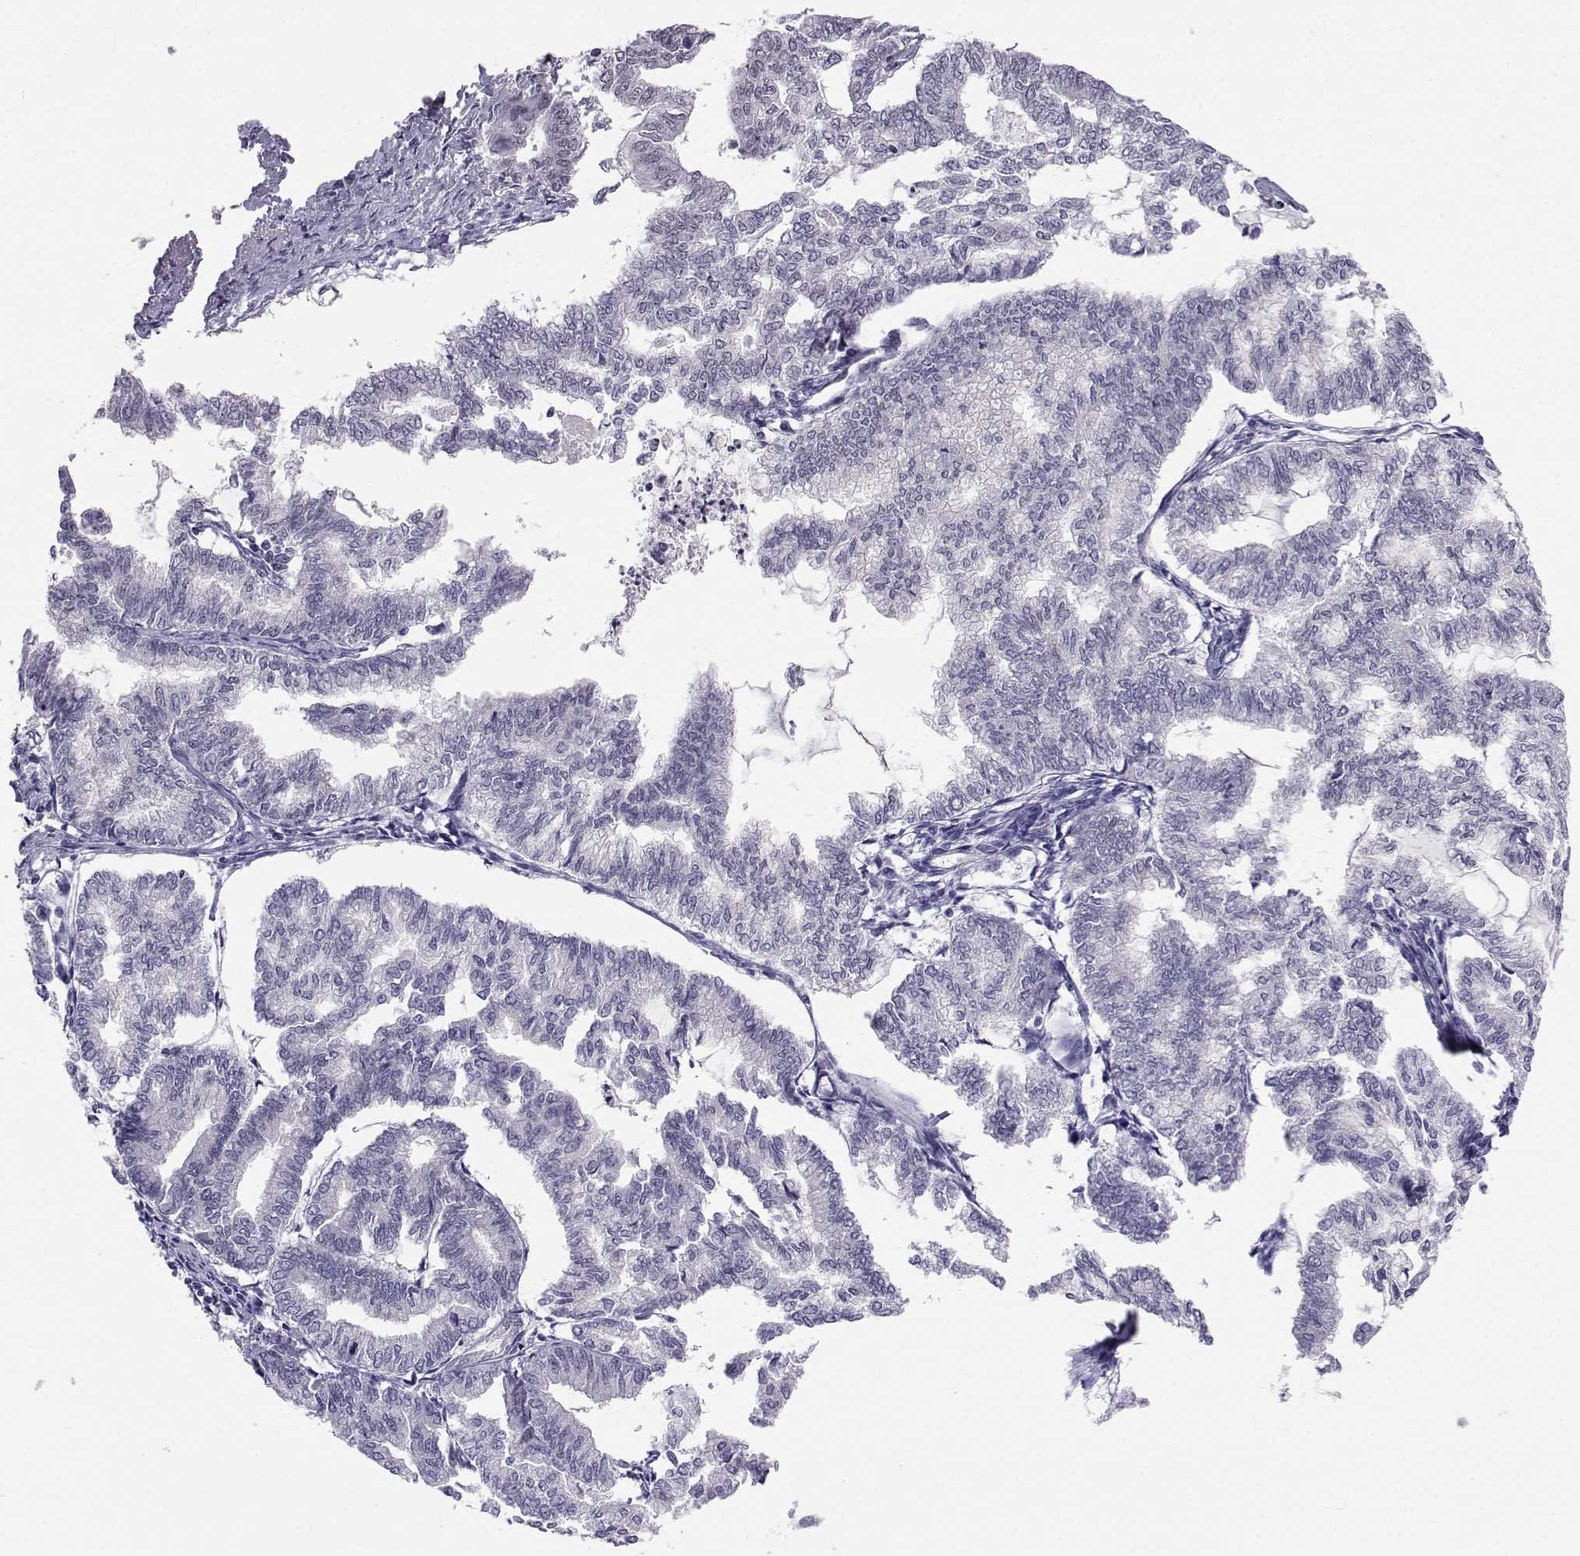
{"staining": {"intensity": "negative", "quantity": "none", "location": "none"}, "tissue": "endometrial cancer", "cell_type": "Tumor cells", "image_type": "cancer", "snomed": [{"axis": "morphology", "description": "Adenocarcinoma, NOS"}, {"axis": "topography", "description": "Endometrium"}], "caption": "IHC image of human adenocarcinoma (endometrial) stained for a protein (brown), which displays no staining in tumor cells. (DAB immunohistochemistry with hematoxylin counter stain).", "gene": "MED26", "patient": {"sex": "female", "age": 79}}